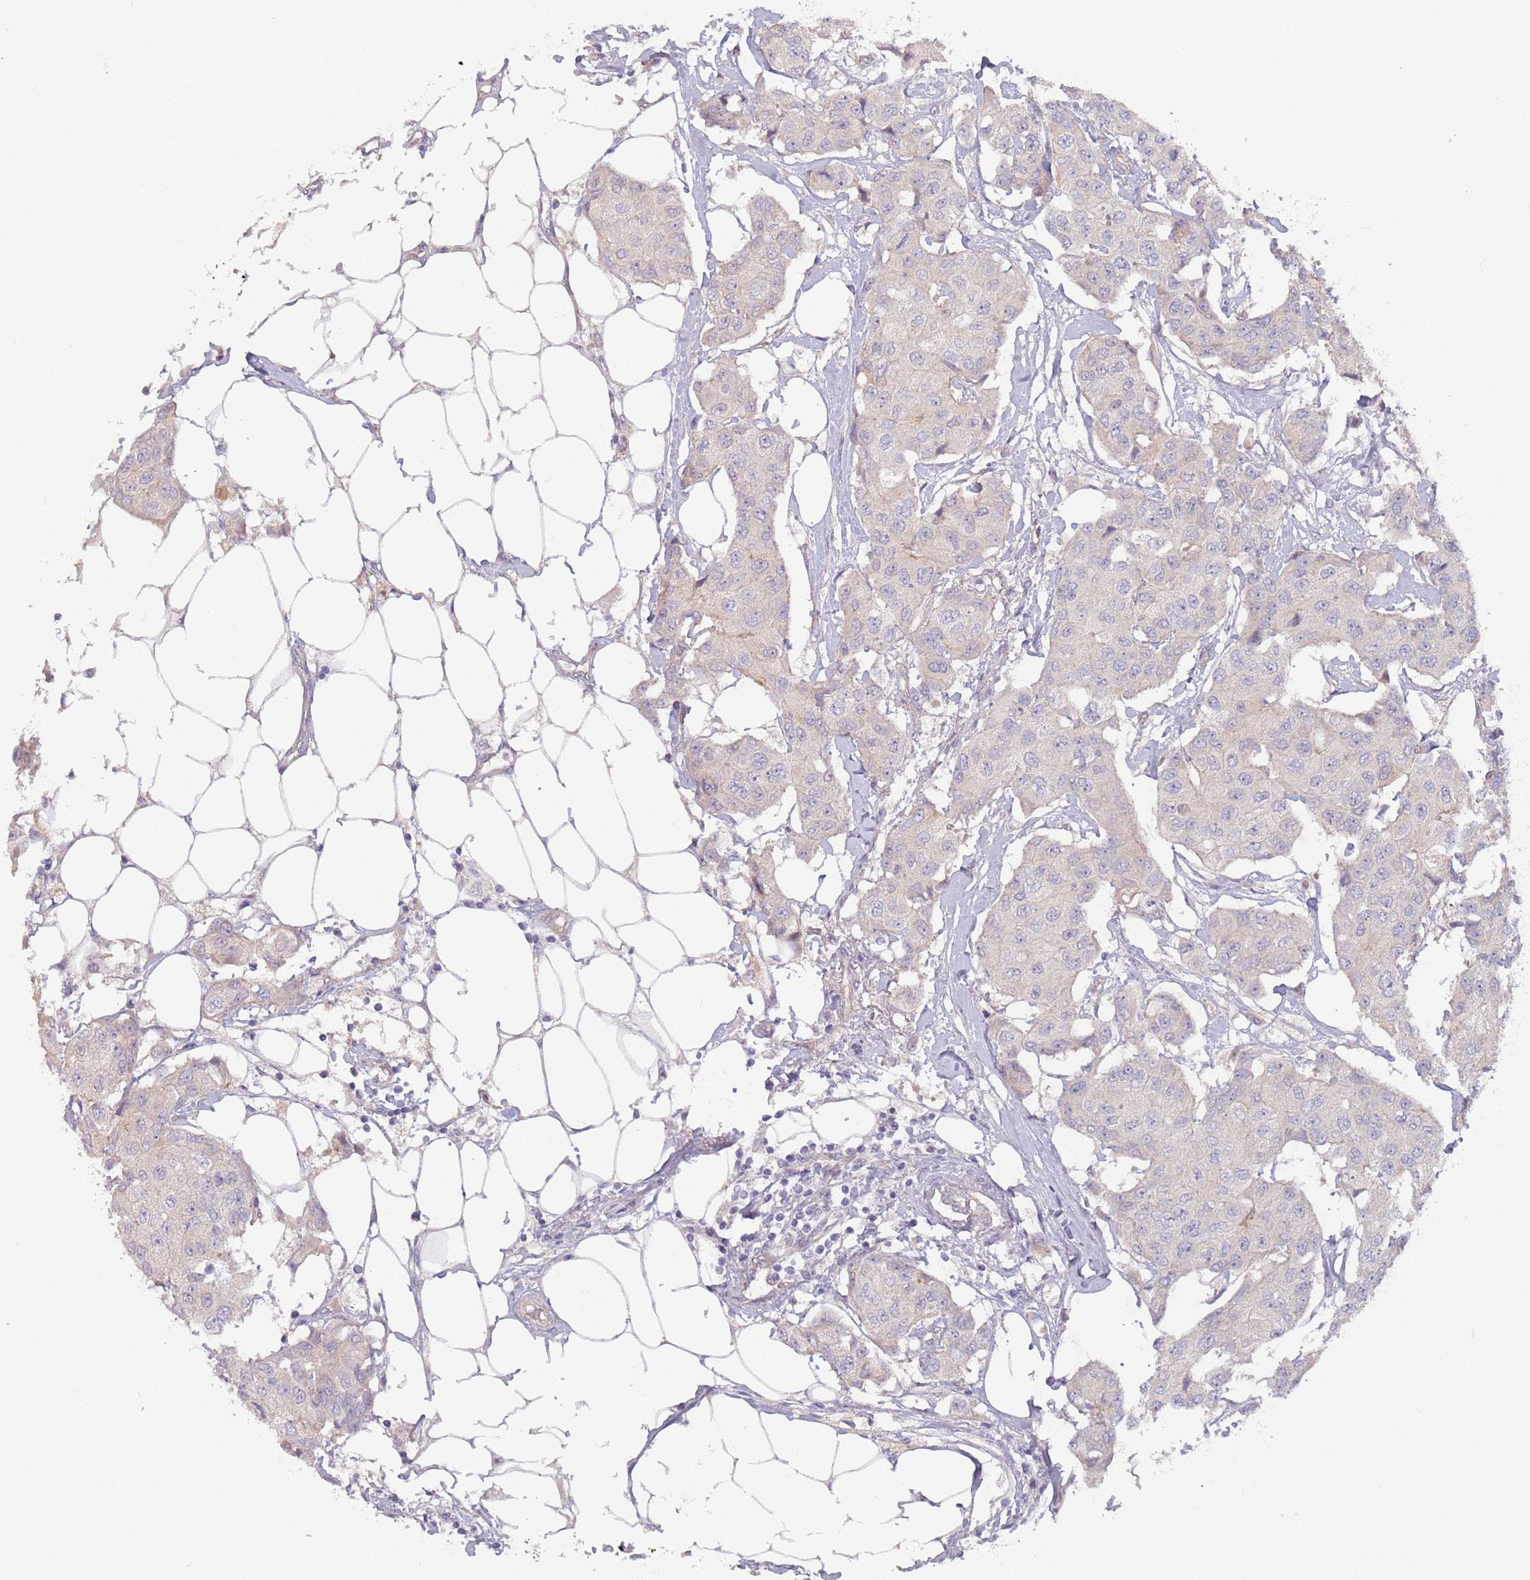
{"staining": {"intensity": "negative", "quantity": "none", "location": "none"}, "tissue": "breast cancer", "cell_type": "Tumor cells", "image_type": "cancer", "snomed": [{"axis": "morphology", "description": "Duct carcinoma"}, {"axis": "topography", "description": "Breast"}, {"axis": "topography", "description": "Lymph node"}], "caption": "DAB (3,3'-diaminobenzidine) immunohistochemical staining of breast infiltrating ductal carcinoma displays no significant positivity in tumor cells.", "gene": "SAV1", "patient": {"sex": "female", "age": 80}}